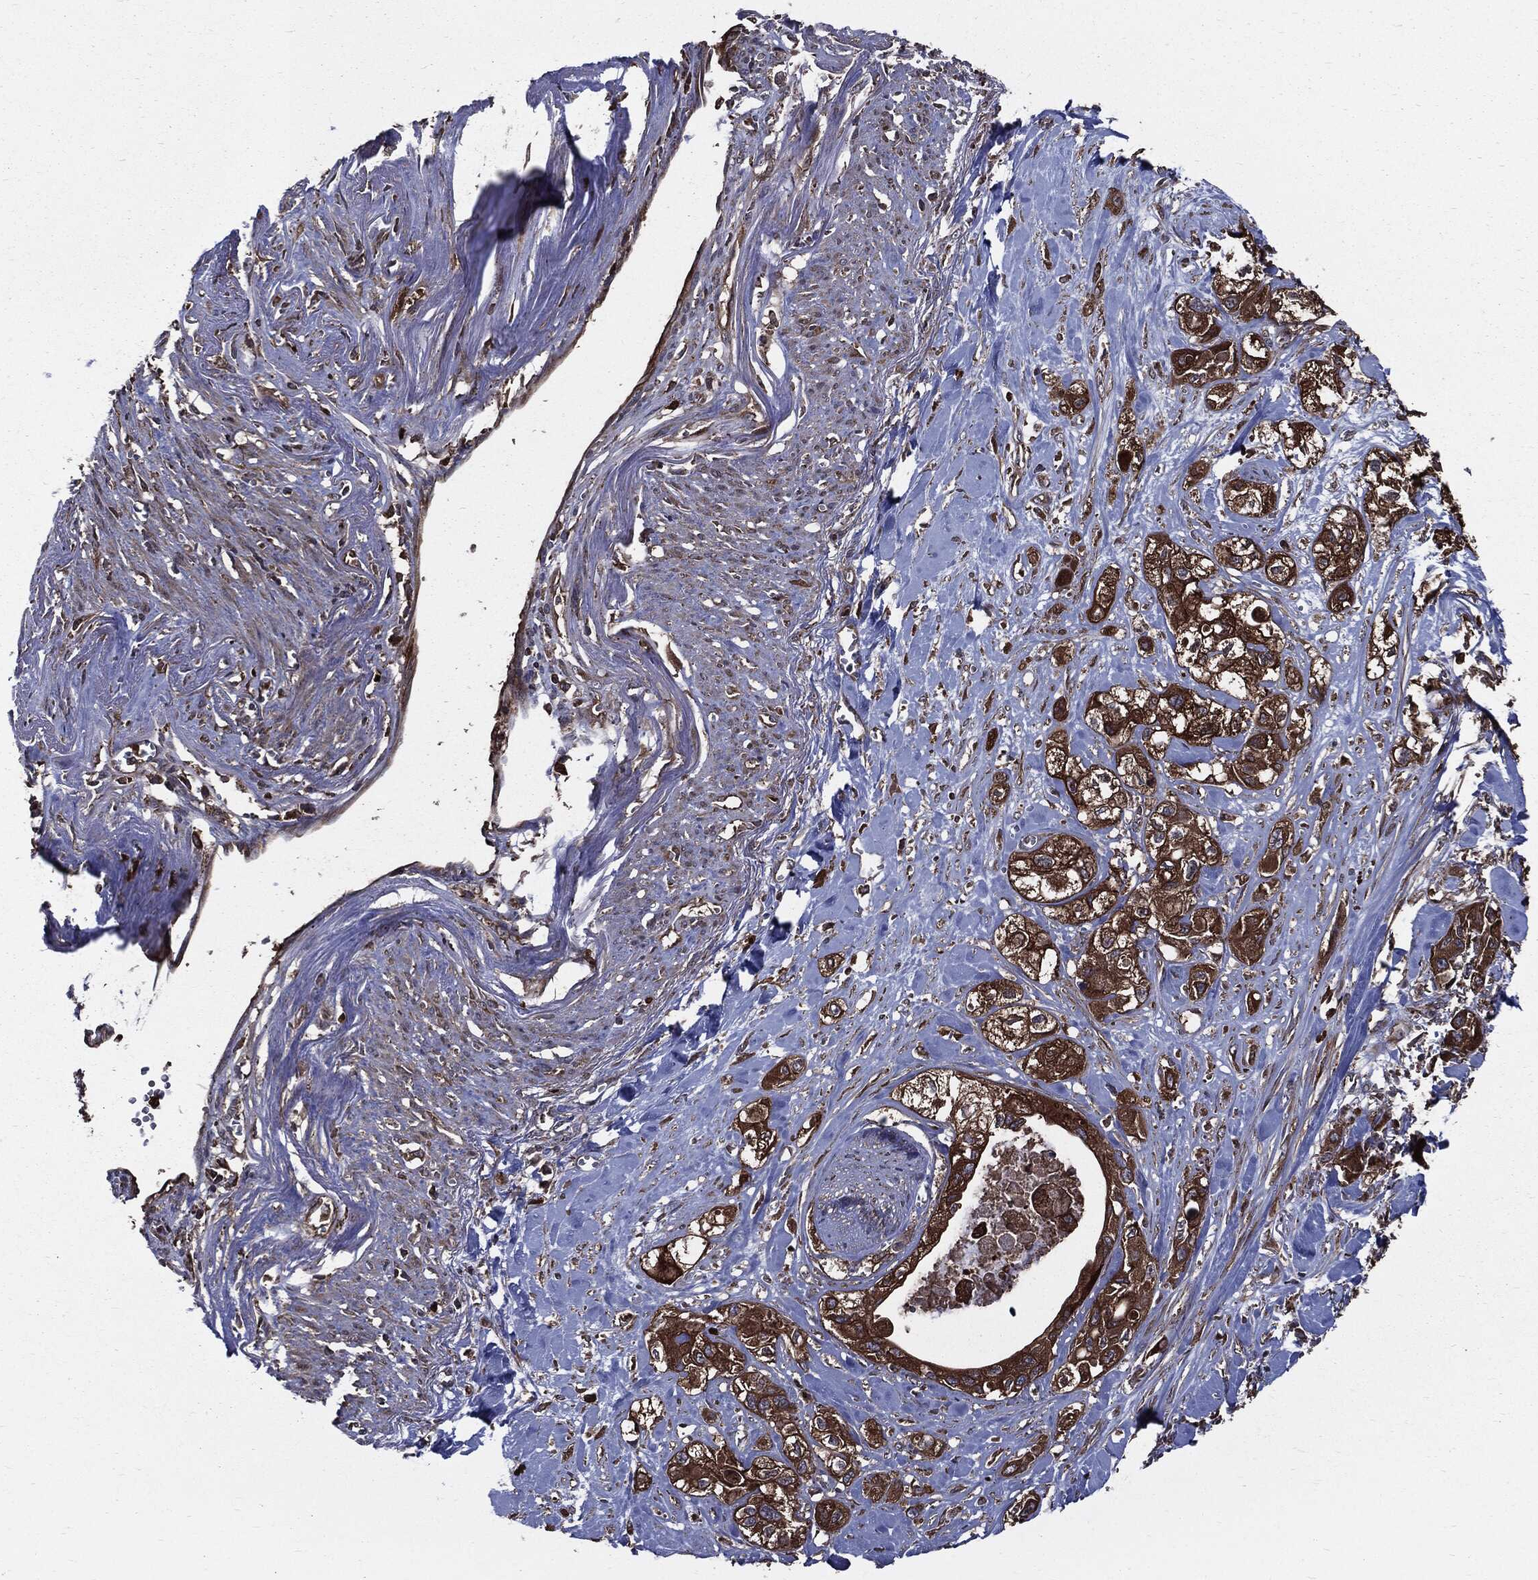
{"staining": {"intensity": "strong", "quantity": ">75%", "location": "cytoplasmic/membranous"}, "tissue": "pancreatic cancer", "cell_type": "Tumor cells", "image_type": "cancer", "snomed": [{"axis": "morphology", "description": "Adenocarcinoma, NOS"}, {"axis": "topography", "description": "Pancreas"}], "caption": "Pancreatic cancer was stained to show a protein in brown. There is high levels of strong cytoplasmic/membranous expression in approximately >75% of tumor cells.", "gene": "PDCD6IP", "patient": {"sex": "male", "age": 72}}